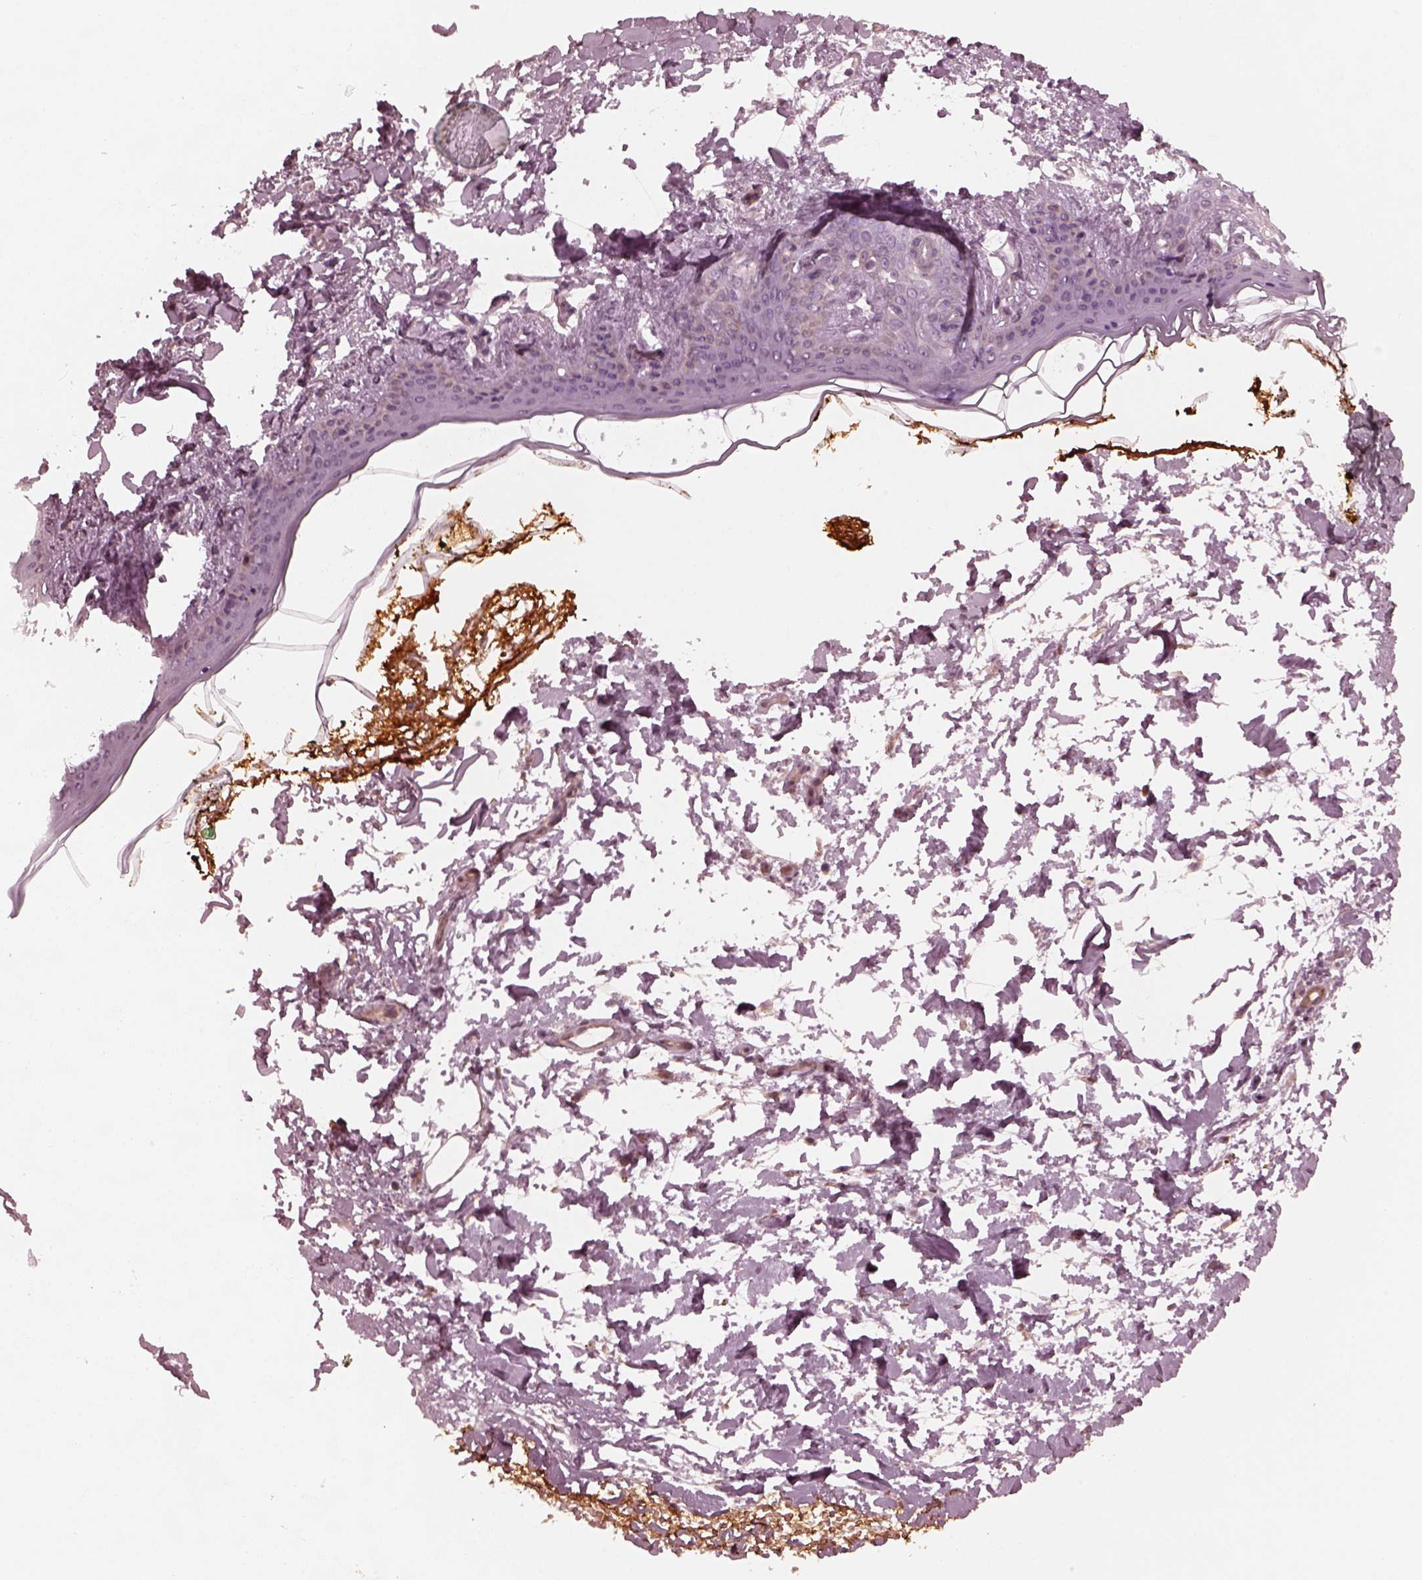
{"staining": {"intensity": "negative", "quantity": "none", "location": "none"}, "tissue": "skin", "cell_type": "Fibroblasts", "image_type": "normal", "snomed": [{"axis": "morphology", "description": "Normal tissue, NOS"}, {"axis": "topography", "description": "Skin"}], "caption": "DAB (3,3'-diaminobenzidine) immunohistochemical staining of unremarkable human skin exhibits no significant positivity in fibroblasts. (IHC, brightfield microscopy, high magnification).", "gene": "KIF6", "patient": {"sex": "female", "age": 34}}